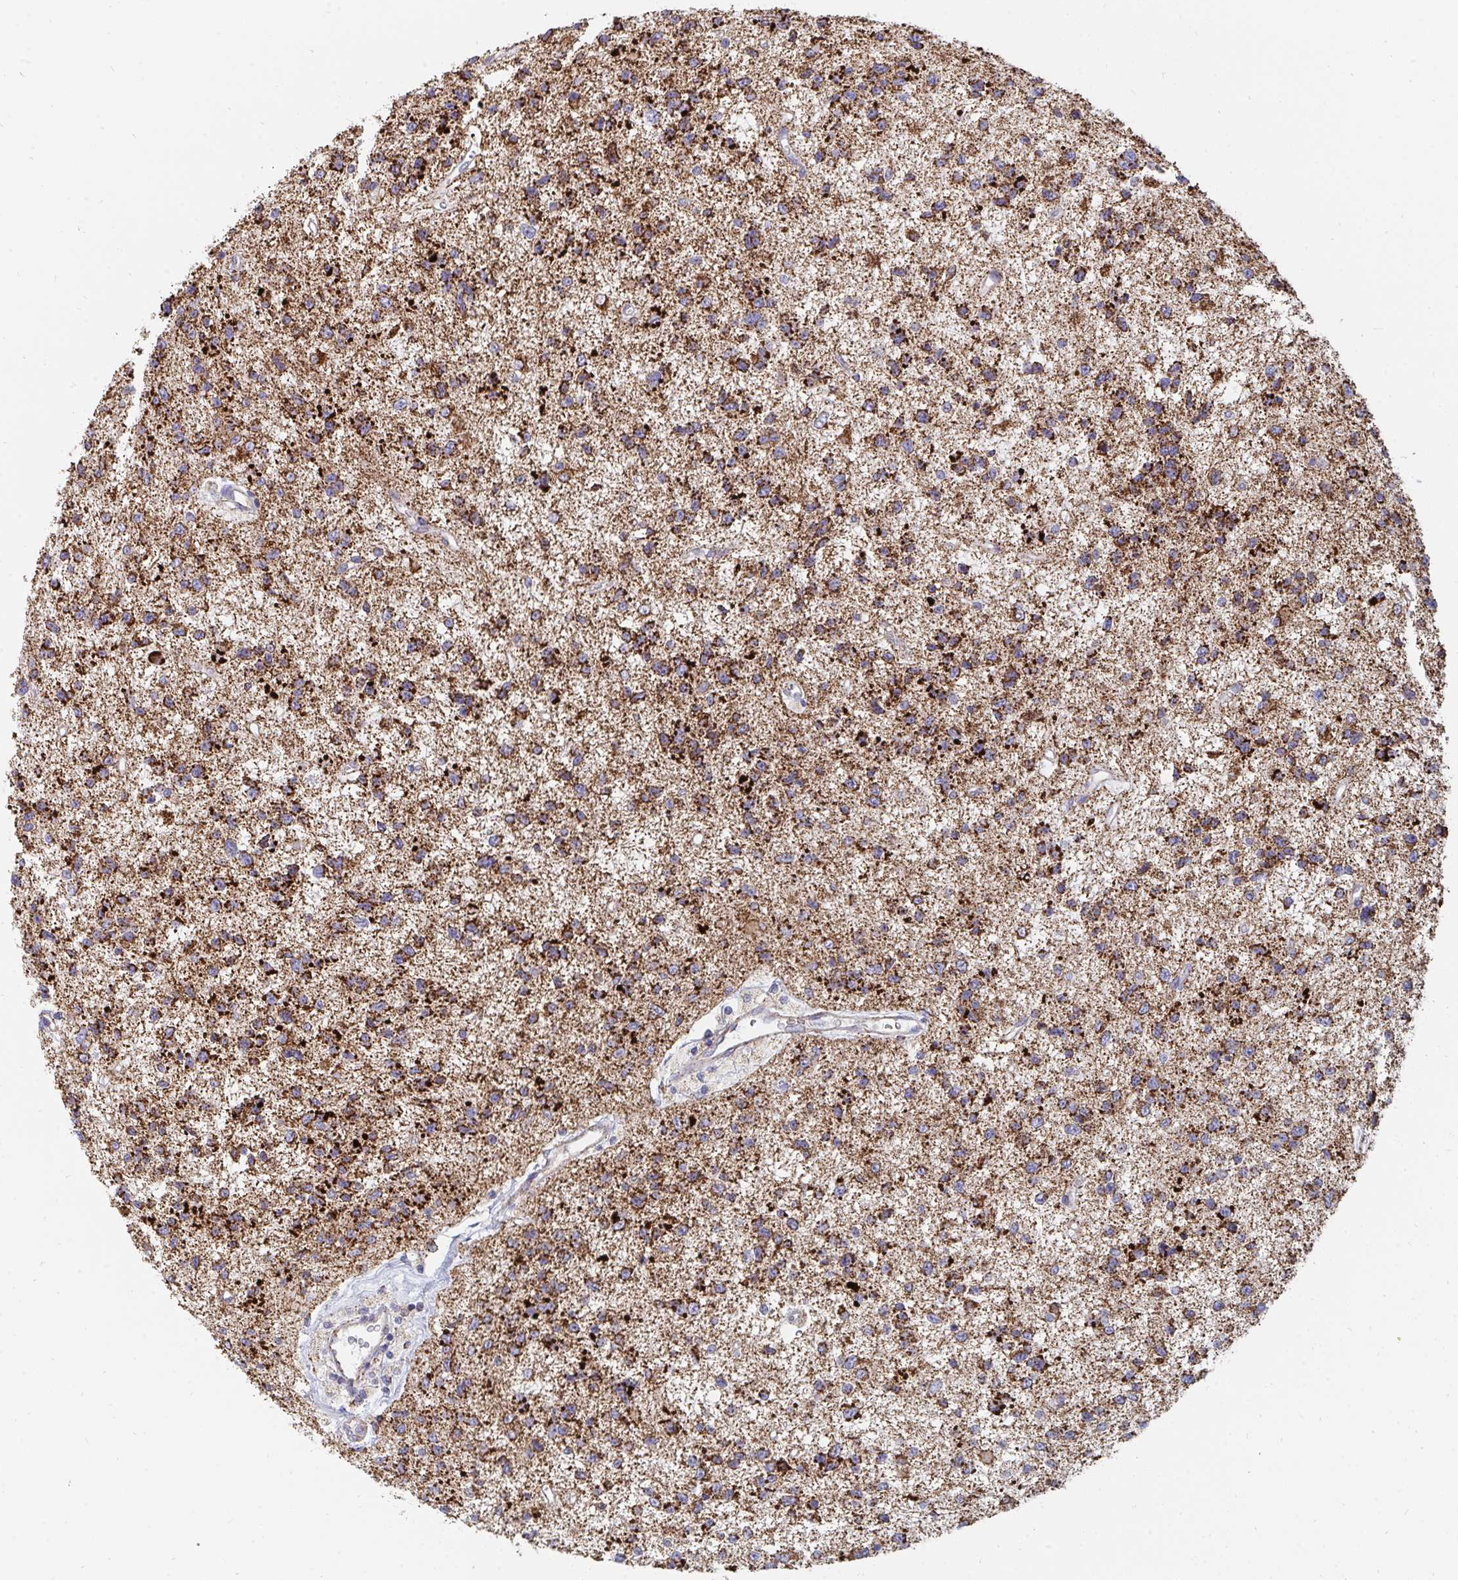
{"staining": {"intensity": "strong", "quantity": ">75%", "location": "cytoplasmic/membranous"}, "tissue": "glioma", "cell_type": "Tumor cells", "image_type": "cancer", "snomed": [{"axis": "morphology", "description": "Glioma, malignant, Low grade"}, {"axis": "topography", "description": "Brain"}], "caption": "Immunohistochemistry (IHC) image of human glioma stained for a protein (brown), which exhibits high levels of strong cytoplasmic/membranous expression in approximately >75% of tumor cells.", "gene": "PC", "patient": {"sex": "male", "age": 43}}